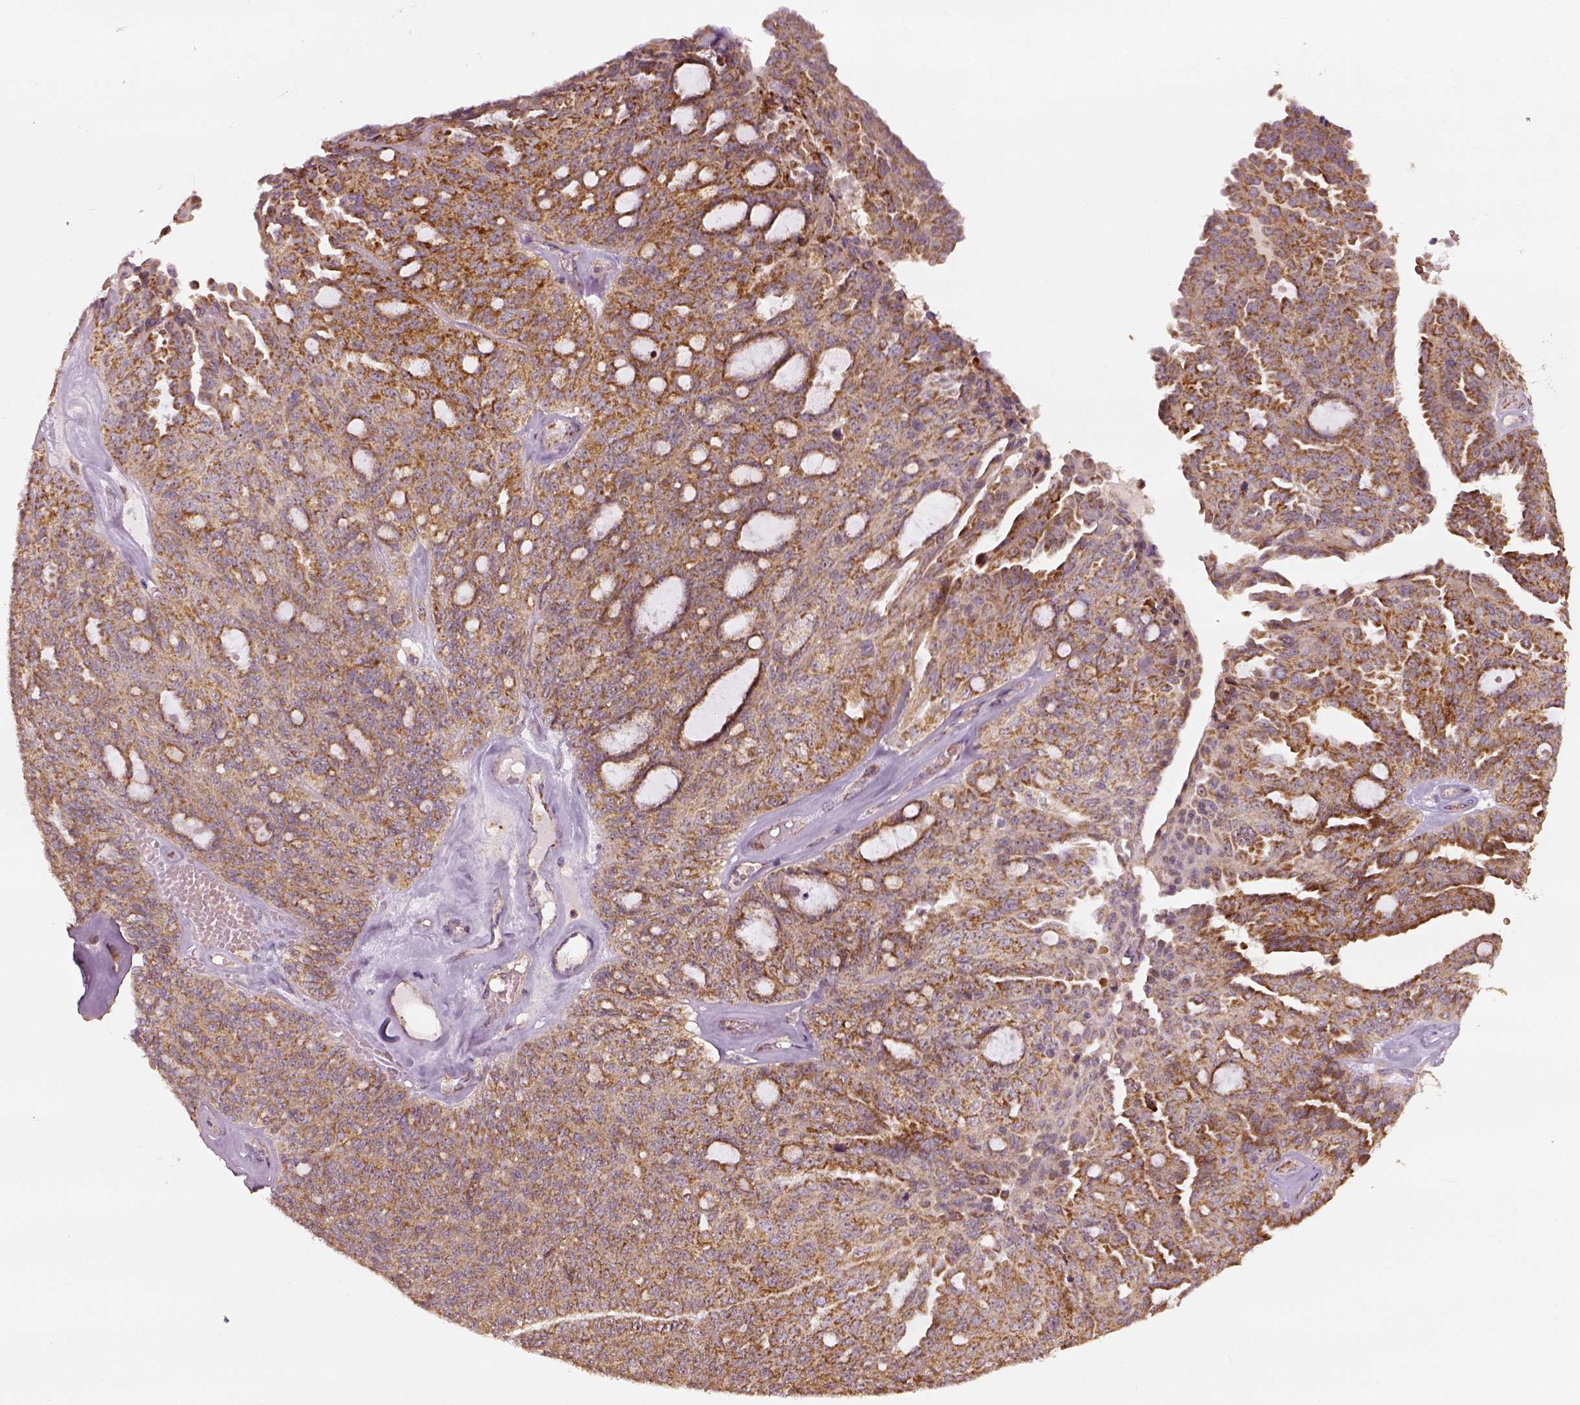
{"staining": {"intensity": "moderate", "quantity": ">75%", "location": "cytoplasmic/membranous"}, "tissue": "ovarian cancer", "cell_type": "Tumor cells", "image_type": "cancer", "snomed": [{"axis": "morphology", "description": "Cystadenocarcinoma, serous, NOS"}, {"axis": "topography", "description": "Ovary"}], "caption": "High-magnification brightfield microscopy of ovarian cancer stained with DAB (brown) and counterstained with hematoxylin (blue). tumor cells exhibit moderate cytoplasmic/membranous positivity is seen in about>75% of cells. (IHC, brightfield microscopy, high magnification).", "gene": "PGAM5", "patient": {"sex": "female", "age": 71}}